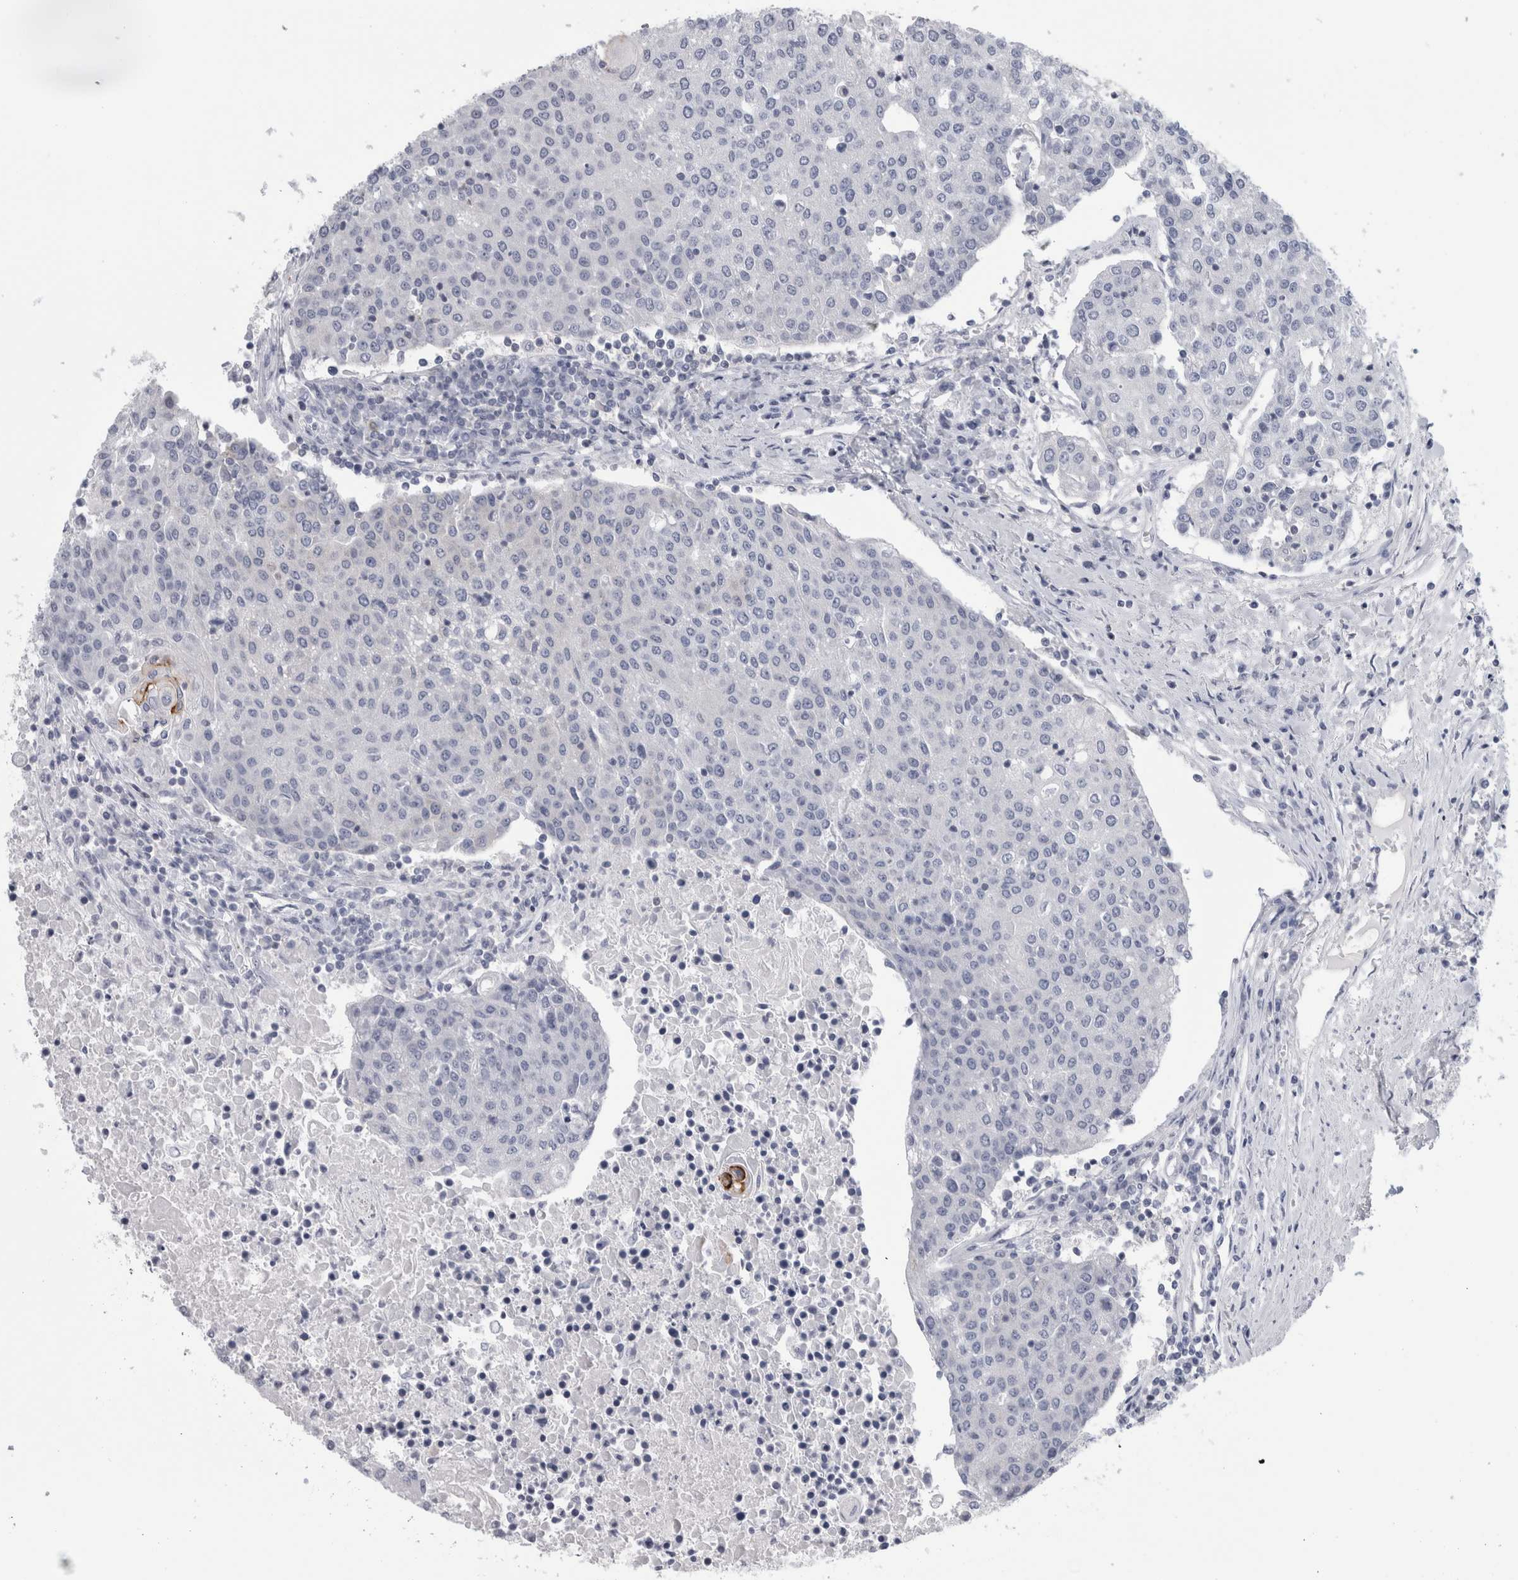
{"staining": {"intensity": "negative", "quantity": "none", "location": "none"}, "tissue": "urothelial cancer", "cell_type": "Tumor cells", "image_type": "cancer", "snomed": [{"axis": "morphology", "description": "Urothelial carcinoma, High grade"}, {"axis": "topography", "description": "Urinary bladder"}], "caption": "High-grade urothelial carcinoma was stained to show a protein in brown. There is no significant staining in tumor cells. Brightfield microscopy of immunohistochemistry stained with DAB (brown) and hematoxylin (blue), captured at high magnification.", "gene": "ANKFY1", "patient": {"sex": "female", "age": 85}}